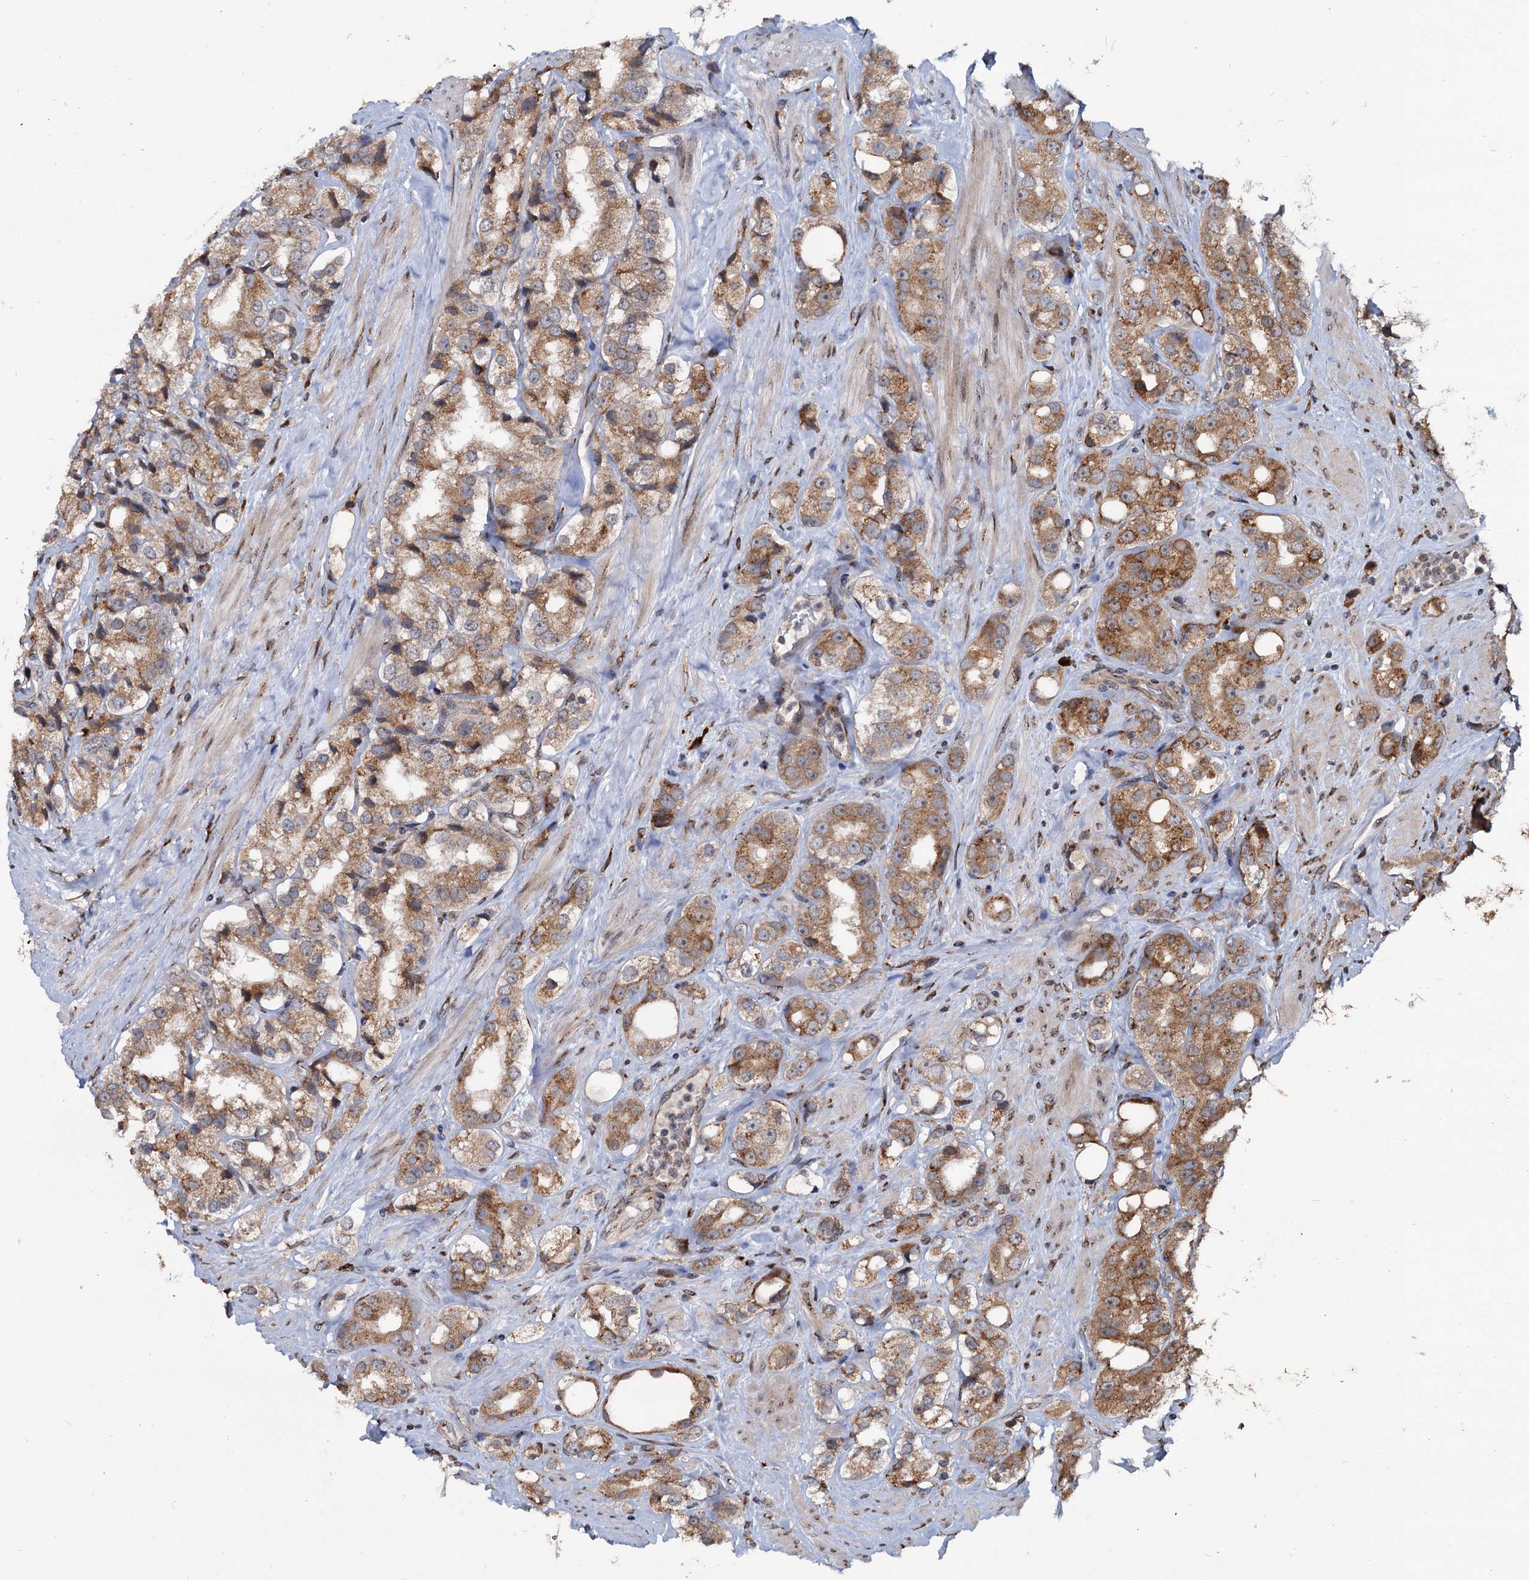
{"staining": {"intensity": "moderate", "quantity": ">75%", "location": "cytoplasmic/membranous"}, "tissue": "prostate cancer", "cell_type": "Tumor cells", "image_type": "cancer", "snomed": [{"axis": "morphology", "description": "Adenocarcinoma, NOS"}, {"axis": "topography", "description": "Prostate"}], "caption": "Prostate cancer (adenocarcinoma) stained with DAB immunohistochemistry shows medium levels of moderate cytoplasmic/membranous staining in about >75% of tumor cells.", "gene": "SAAL1", "patient": {"sex": "male", "age": 79}}